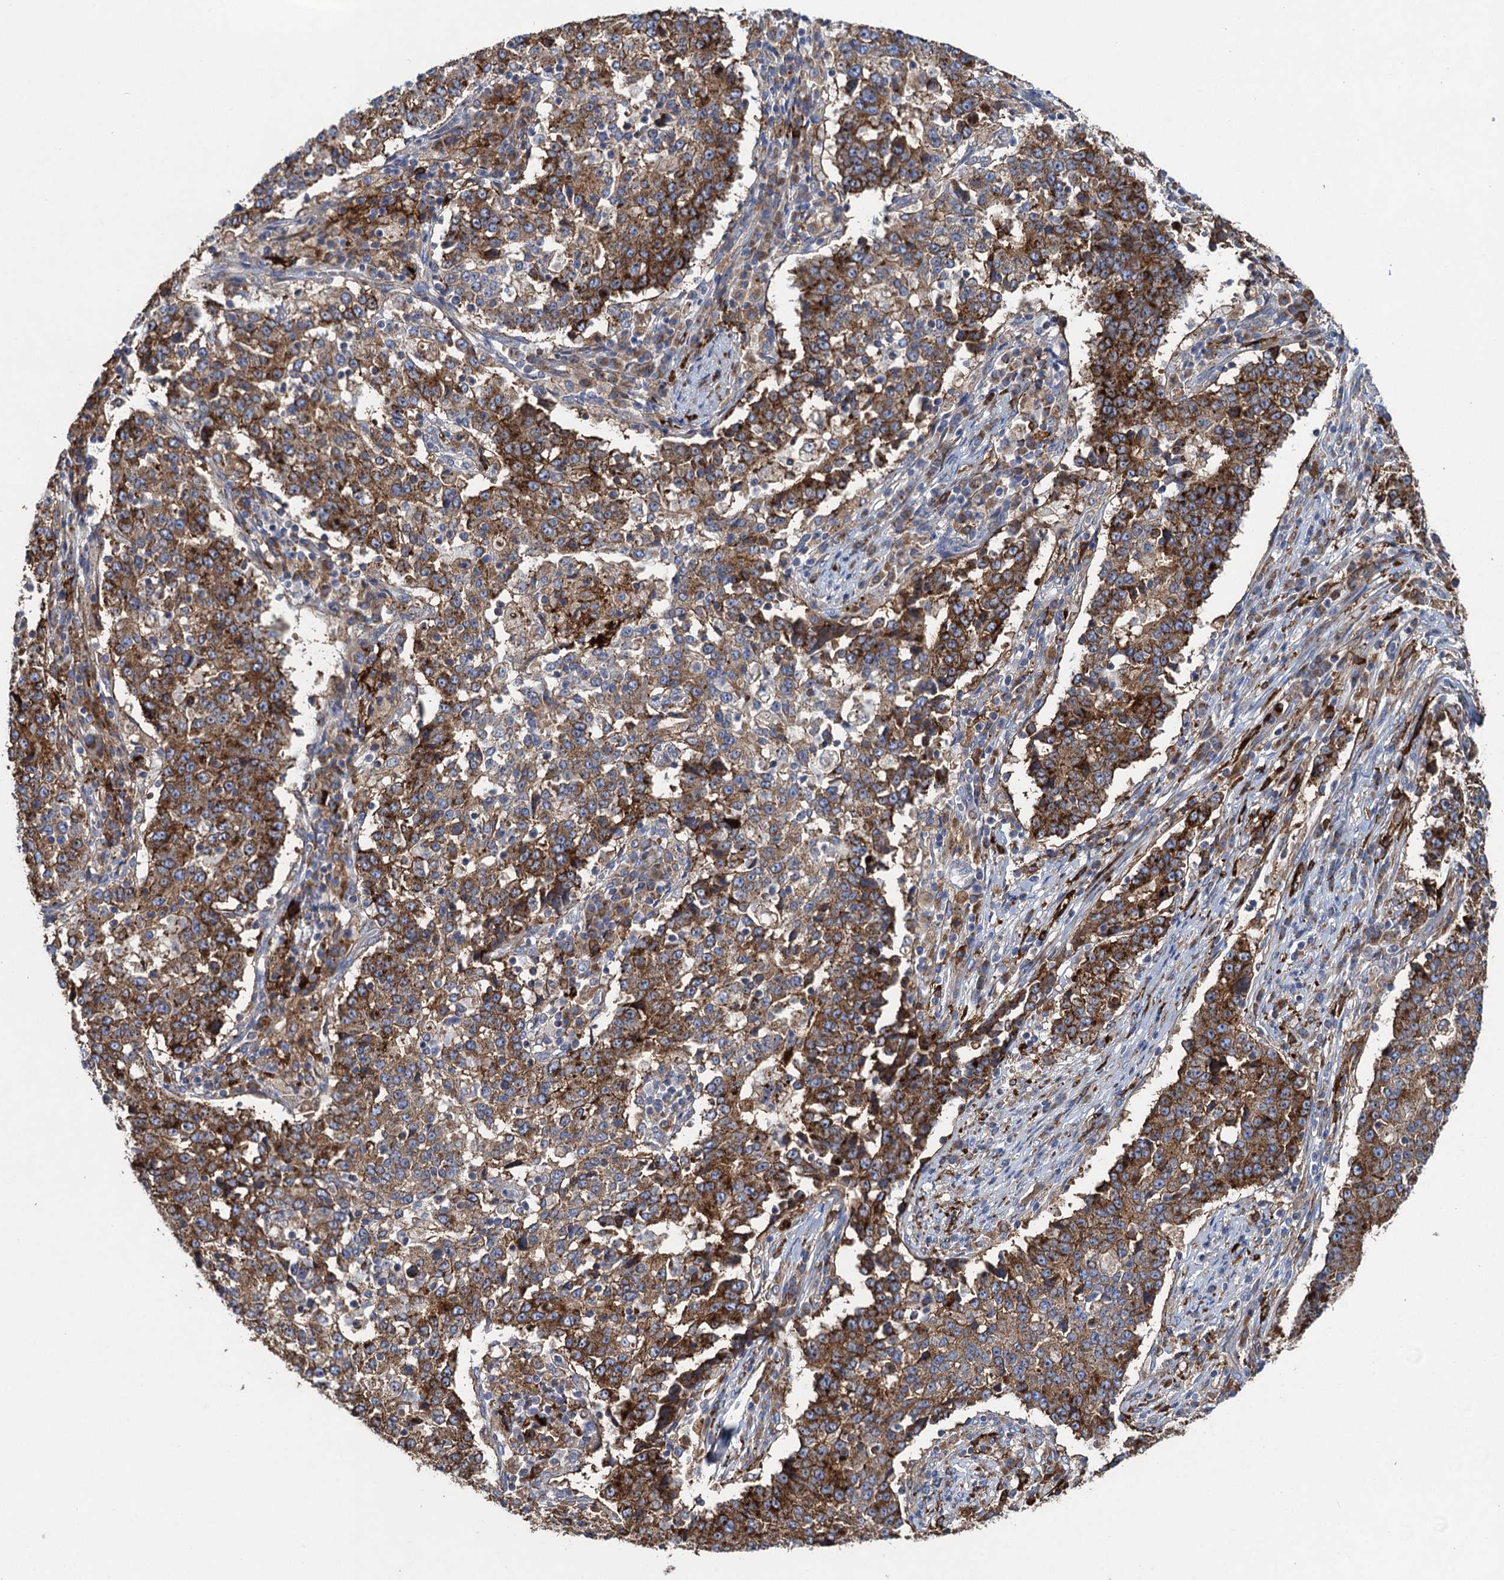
{"staining": {"intensity": "moderate", "quantity": ">75%", "location": "cytoplasmic/membranous"}, "tissue": "stomach cancer", "cell_type": "Tumor cells", "image_type": "cancer", "snomed": [{"axis": "morphology", "description": "Adenocarcinoma, NOS"}, {"axis": "topography", "description": "Stomach"}], "caption": "Stomach adenocarcinoma stained with immunohistochemistry (IHC) demonstrates moderate cytoplasmic/membranous positivity in about >75% of tumor cells. The staining is performed using DAB (3,3'-diaminobenzidine) brown chromogen to label protein expression. The nuclei are counter-stained blue using hematoxylin.", "gene": "TXNDC11", "patient": {"sex": "male", "age": 59}}